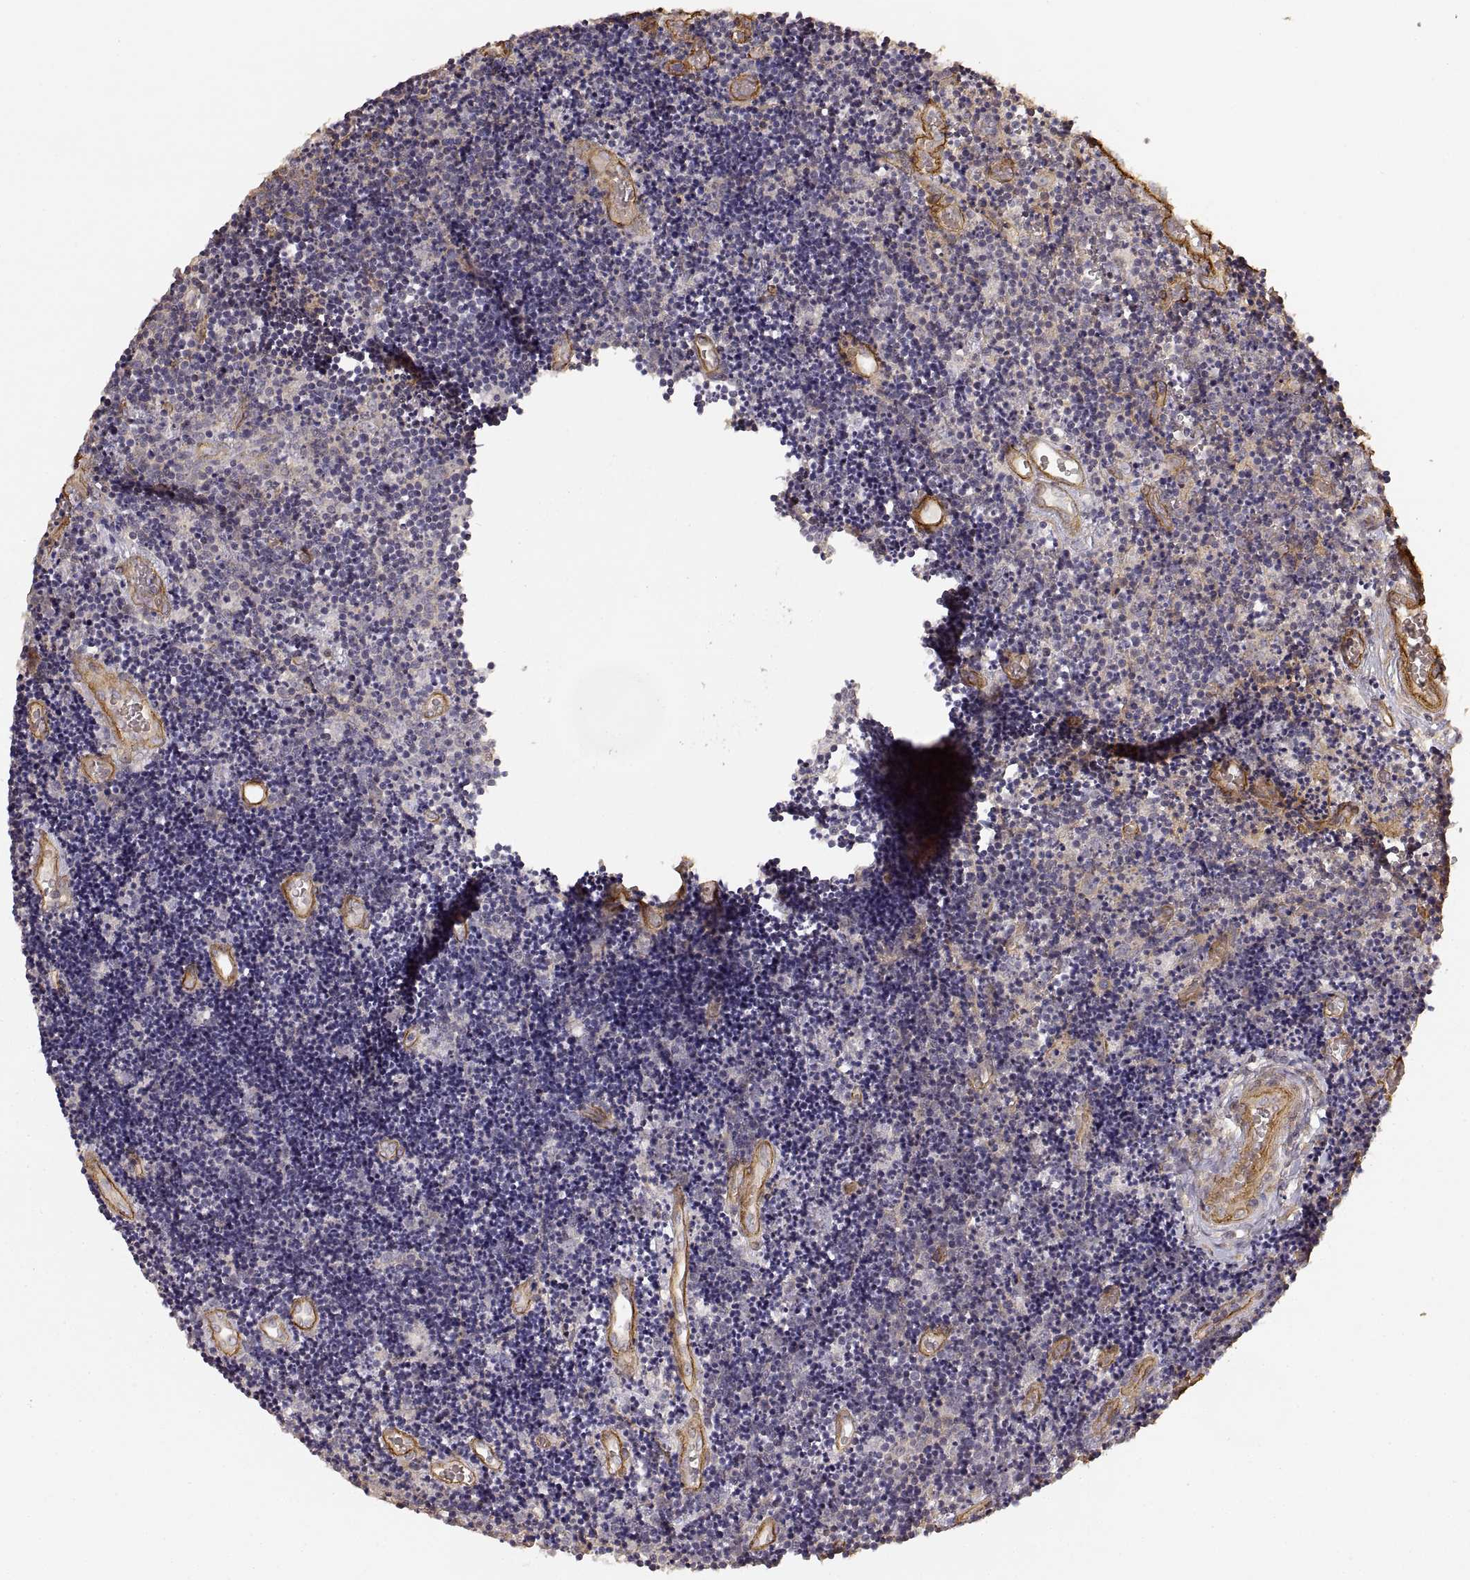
{"staining": {"intensity": "negative", "quantity": "none", "location": "none"}, "tissue": "lymphoma", "cell_type": "Tumor cells", "image_type": "cancer", "snomed": [{"axis": "morphology", "description": "Malignant lymphoma, non-Hodgkin's type, Low grade"}, {"axis": "topography", "description": "Brain"}], "caption": "Immunohistochemistry of lymphoma shows no staining in tumor cells. (DAB (3,3'-diaminobenzidine) immunohistochemistry visualized using brightfield microscopy, high magnification).", "gene": "LAMA4", "patient": {"sex": "female", "age": 66}}